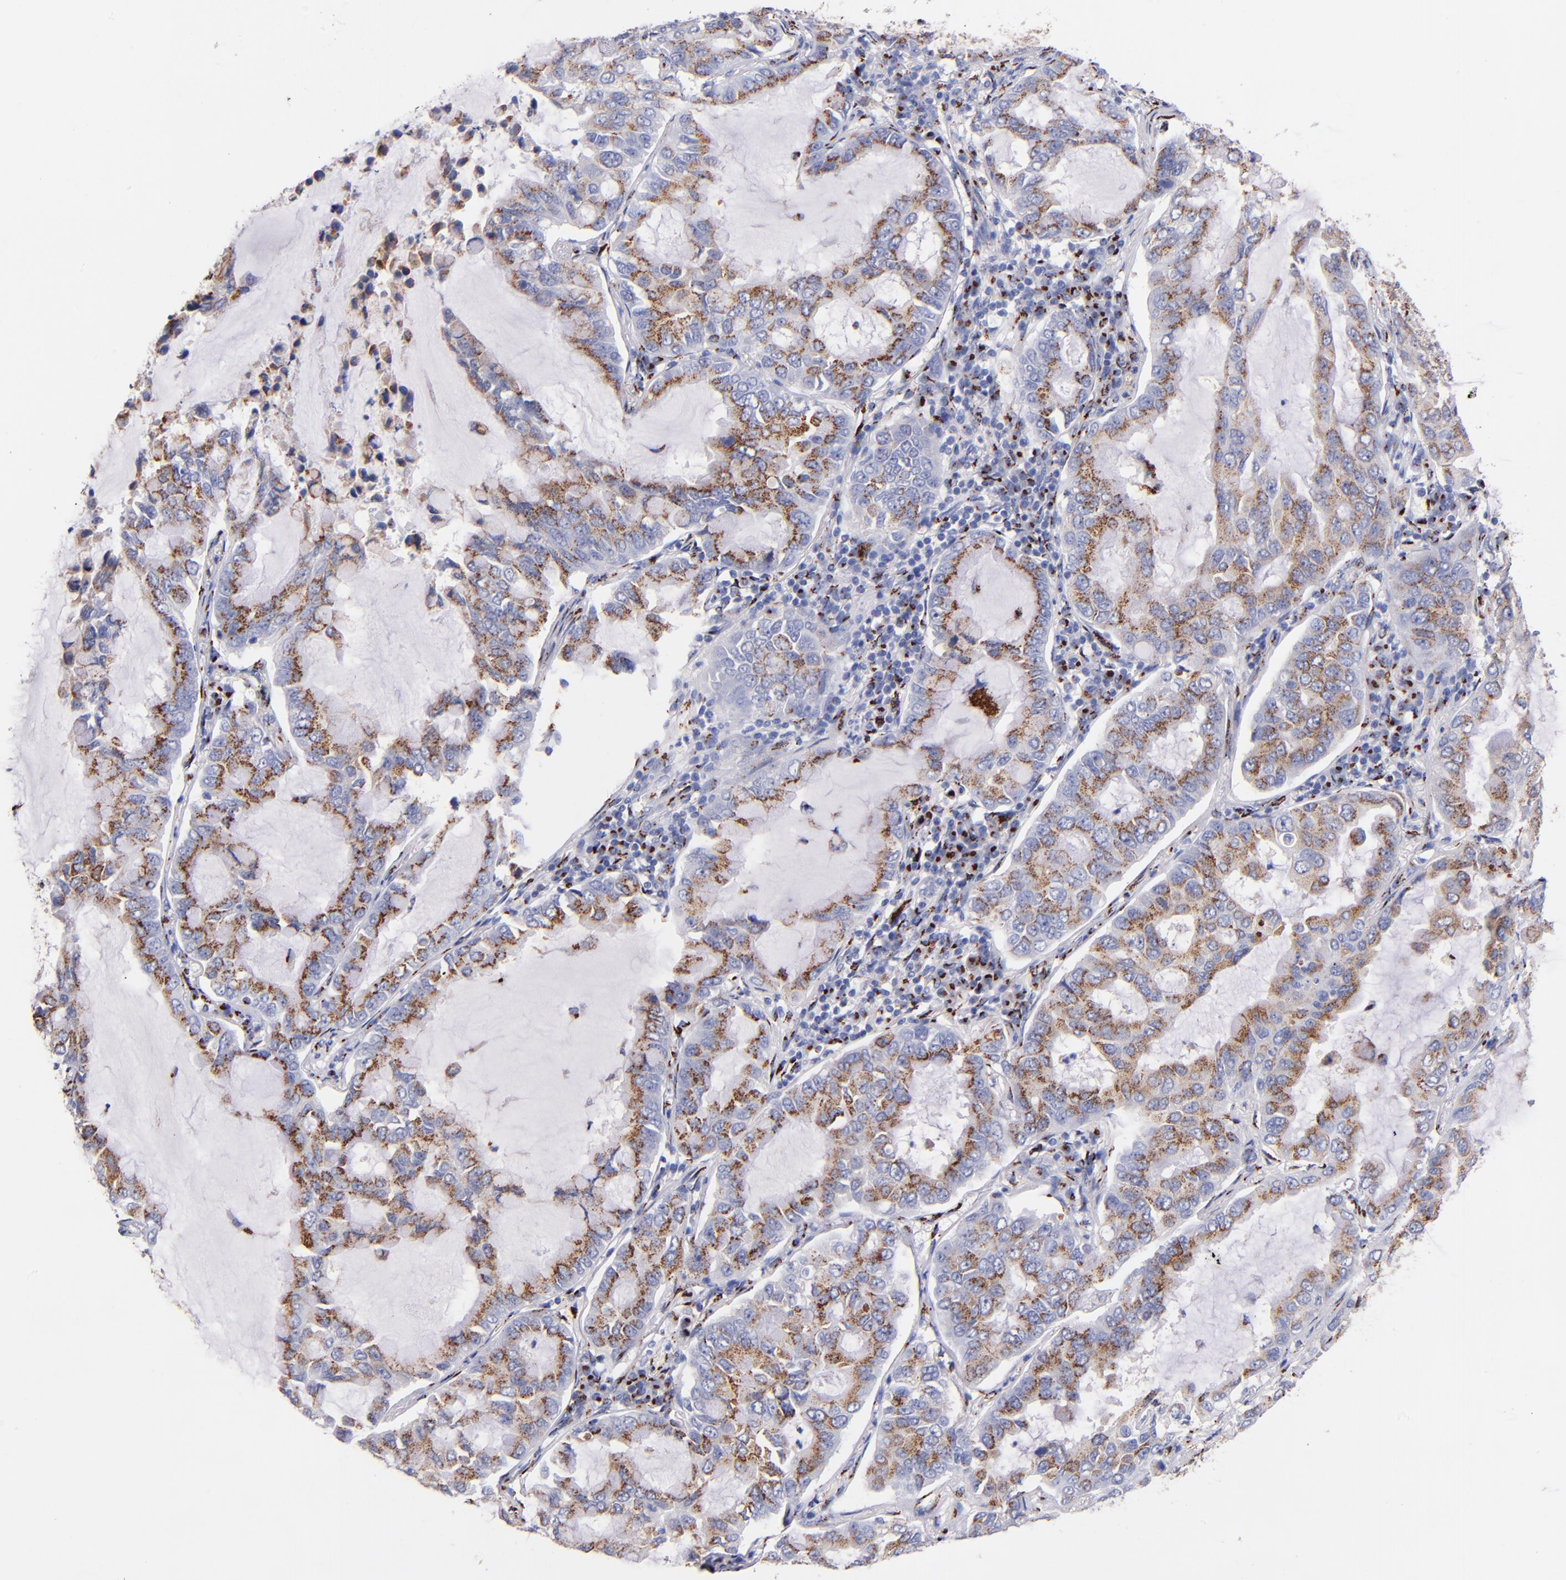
{"staining": {"intensity": "weak", "quantity": ">75%", "location": "cytoplasmic/membranous"}, "tissue": "lung cancer", "cell_type": "Tumor cells", "image_type": "cancer", "snomed": [{"axis": "morphology", "description": "Adenocarcinoma, NOS"}, {"axis": "topography", "description": "Lung"}], "caption": "Immunohistochemistry (IHC) of lung adenocarcinoma reveals low levels of weak cytoplasmic/membranous positivity in approximately >75% of tumor cells.", "gene": "GOLIM4", "patient": {"sex": "male", "age": 64}}